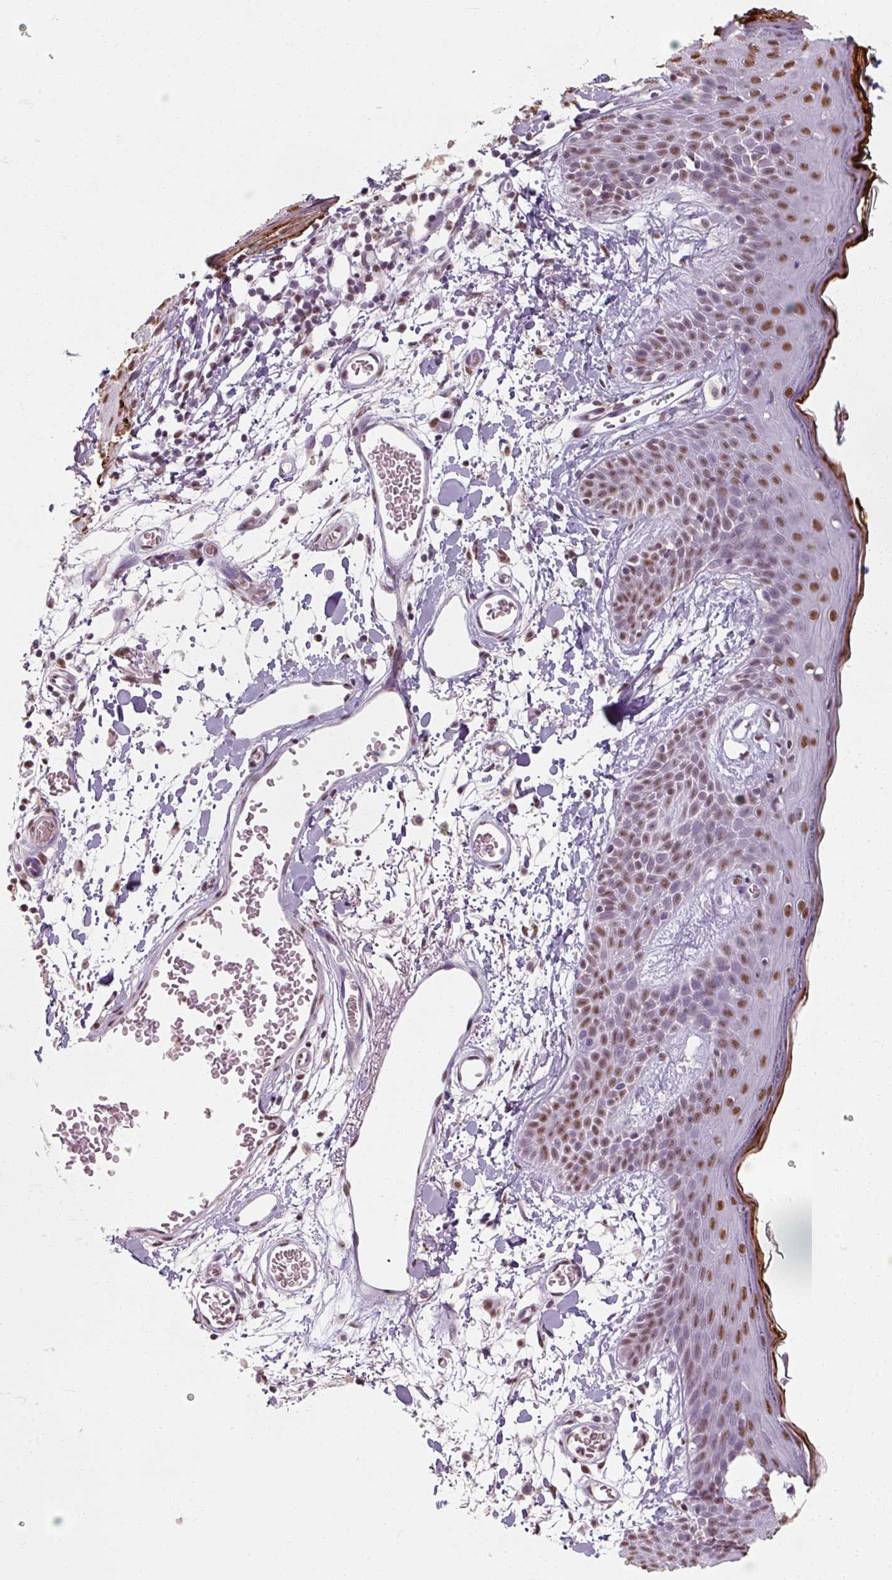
{"staining": {"intensity": "moderate", "quantity": ">75%", "location": "nuclear"}, "tissue": "skin", "cell_type": "Fibroblasts", "image_type": "normal", "snomed": [{"axis": "morphology", "description": "Normal tissue, NOS"}, {"axis": "topography", "description": "Skin"}], "caption": "Immunohistochemistry of normal human skin exhibits medium levels of moderate nuclear positivity in about >75% of fibroblasts. (IHC, brightfield microscopy, high magnification).", "gene": "ENSG00000291316", "patient": {"sex": "male", "age": 79}}